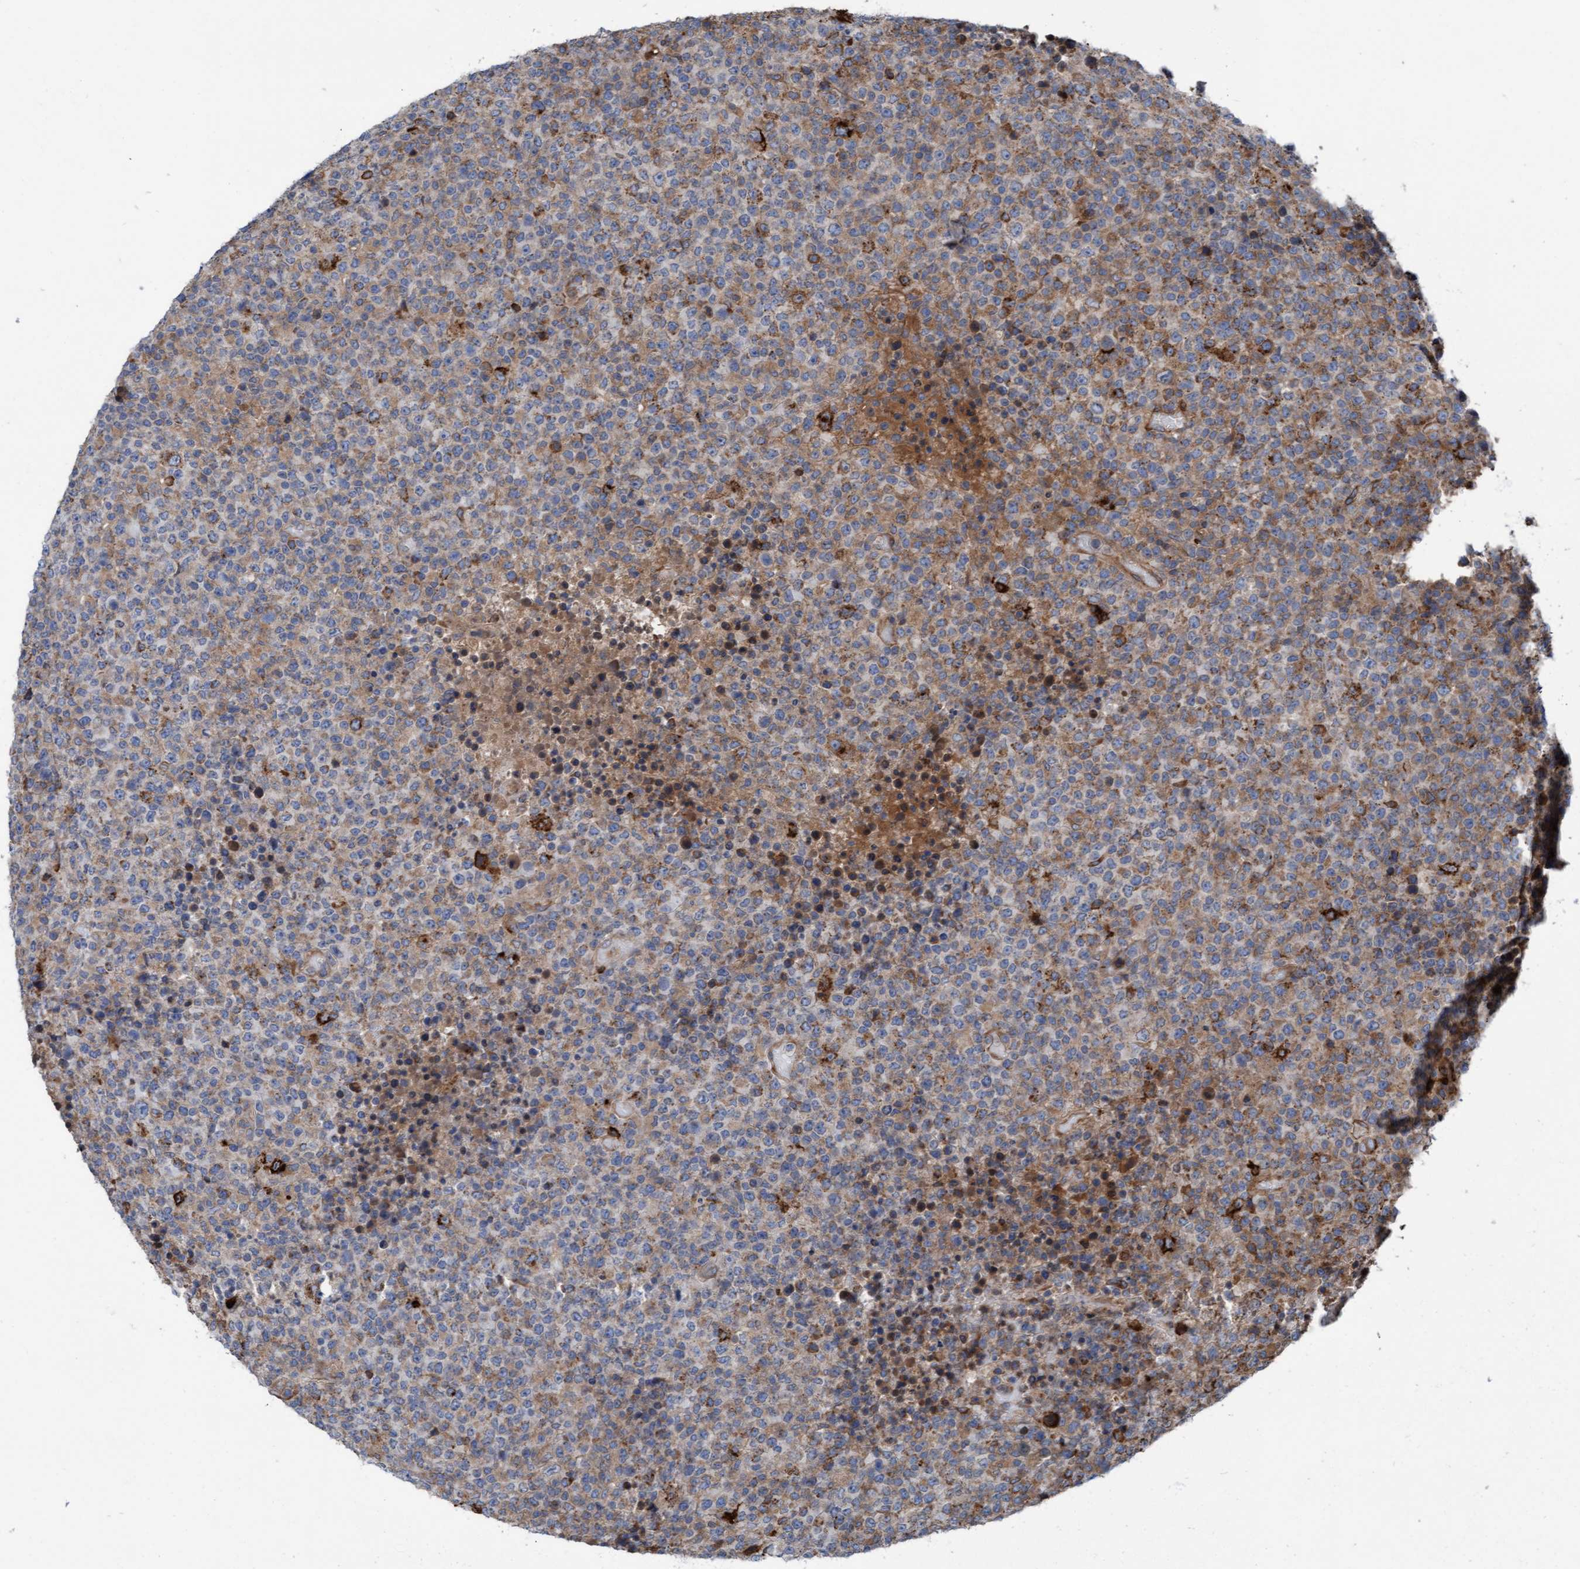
{"staining": {"intensity": "moderate", "quantity": "<25%", "location": "cytoplasmic/membranous"}, "tissue": "lymphoma", "cell_type": "Tumor cells", "image_type": "cancer", "snomed": [{"axis": "morphology", "description": "Malignant lymphoma, non-Hodgkin's type, High grade"}, {"axis": "topography", "description": "Lymph node"}], "caption": "This micrograph displays IHC staining of lymphoma, with low moderate cytoplasmic/membranous staining in about <25% of tumor cells.", "gene": "RAP1GAP2", "patient": {"sex": "male", "age": 13}}